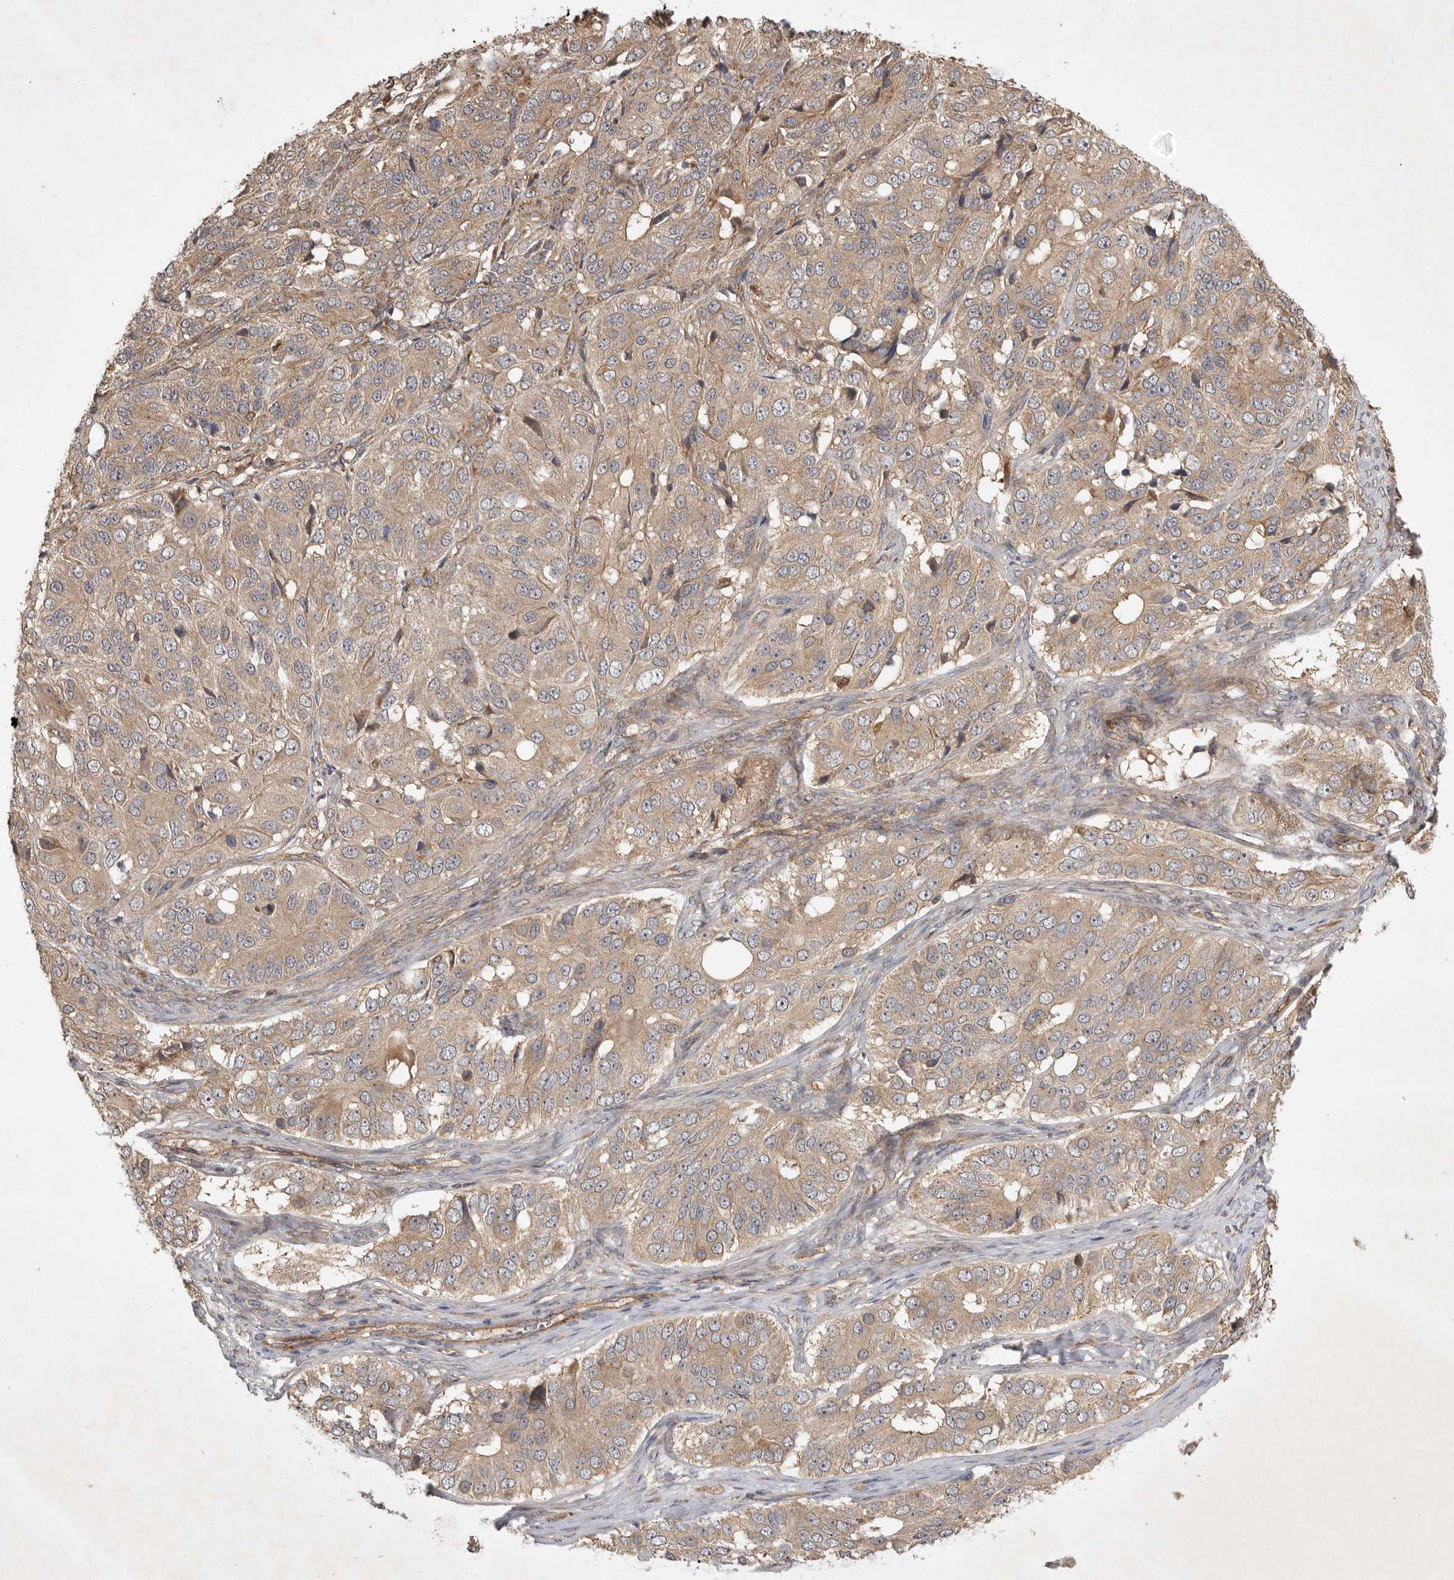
{"staining": {"intensity": "weak", "quantity": ">75%", "location": "cytoplasmic/membranous"}, "tissue": "ovarian cancer", "cell_type": "Tumor cells", "image_type": "cancer", "snomed": [{"axis": "morphology", "description": "Carcinoma, endometroid"}, {"axis": "topography", "description": "Ovary"}], "caption": "Immunohistochemical staining of human ovarian cancer exhibits low levels of weak cytoplasmic/membranous positivity in approximately >75% of tumor cells. The protein is stained brown, and the nuclei are stained in blue (DAB (3,3'-diaminobenzidine) IHC with brightfield microscopy, high magnification).", "gene": "ZNF232", "patient": {"sex": "female", "age": 51}}